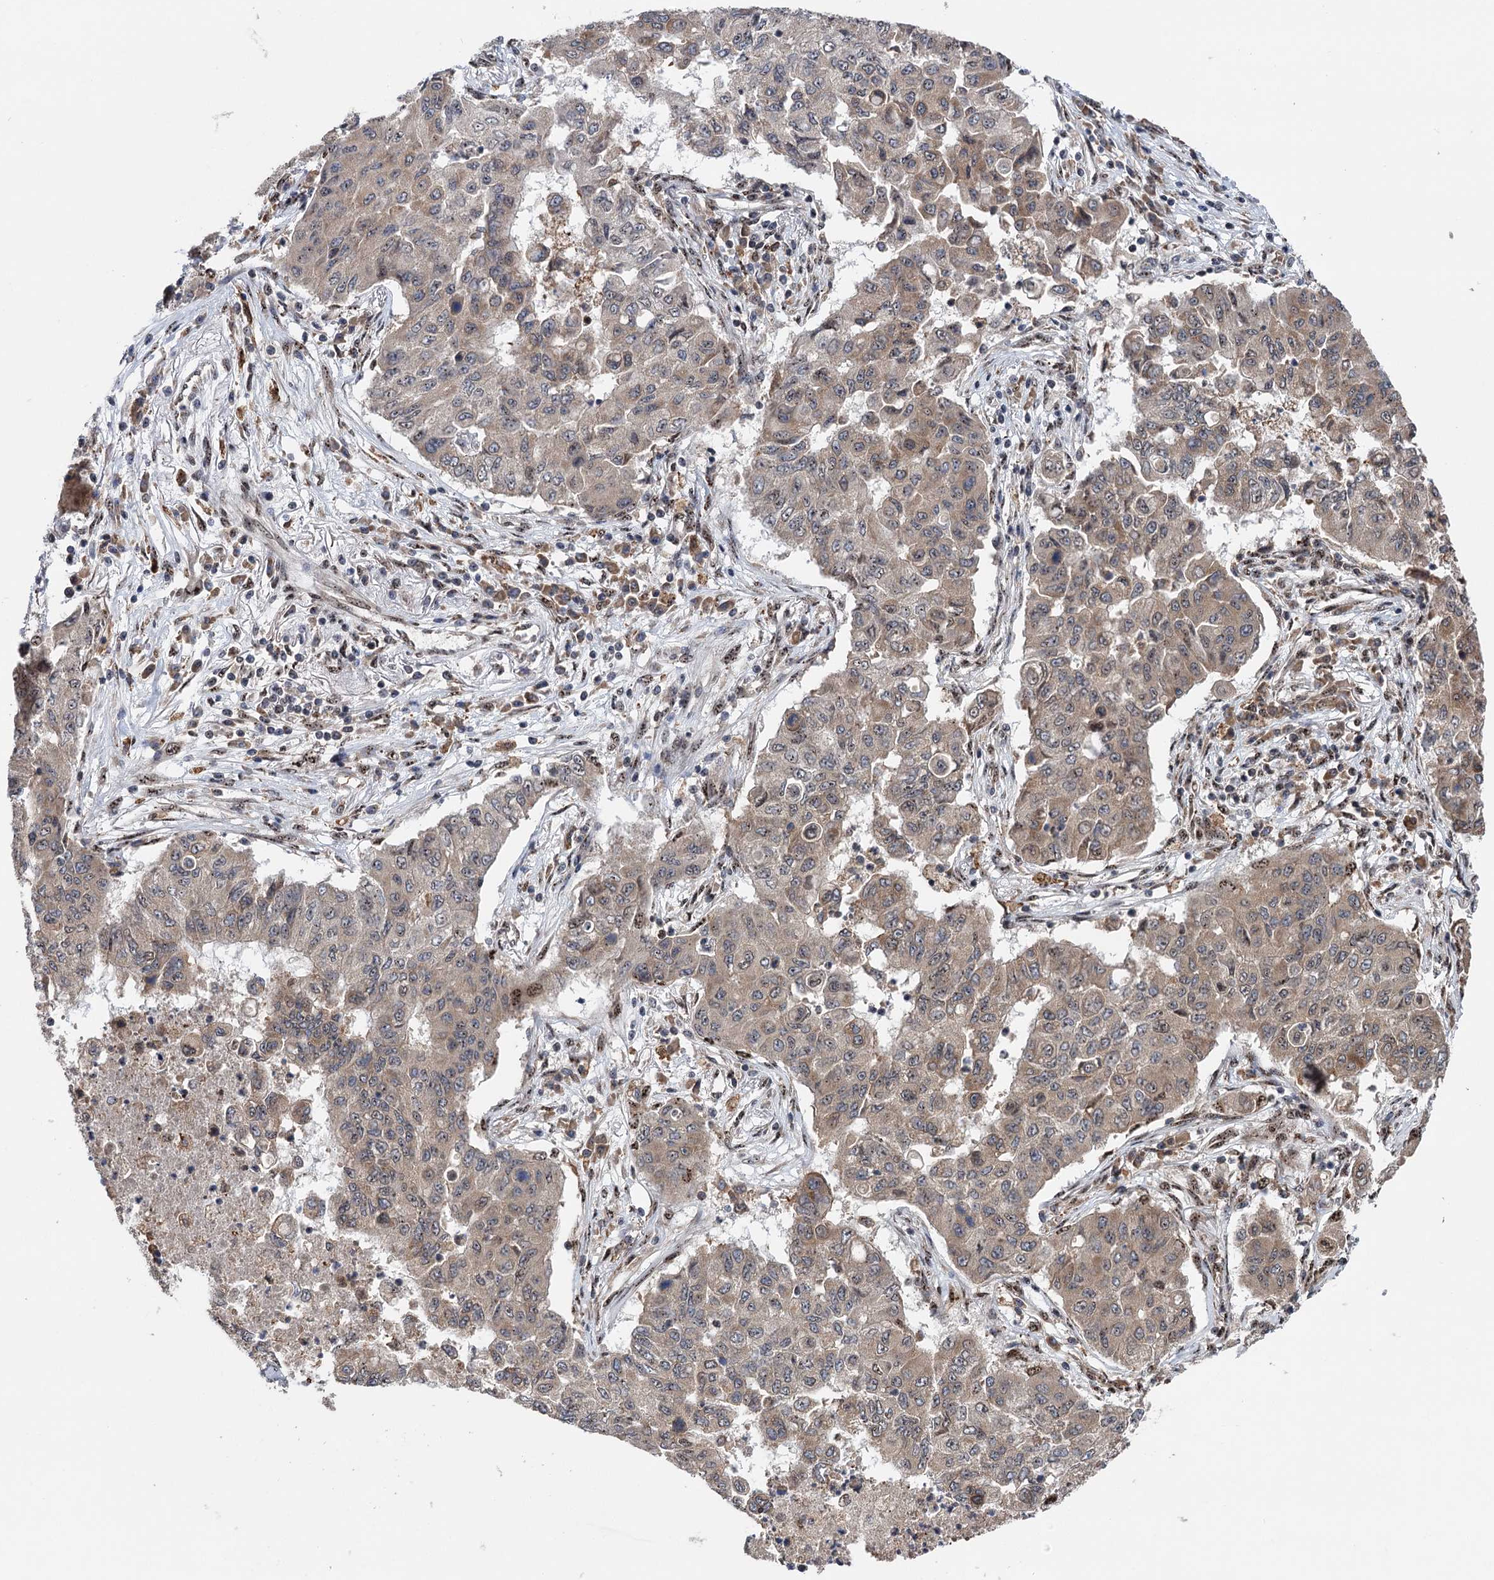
{"staining": {"intensity": "negative", "quantity": "none", "location": "none"}, "tissue": "lung cancer", "cell_type": "Tumor cells", "image_type": "cancer", "snomed": [{"axis": "morphology", "description": "Squamous cell carcinoma, NOS"}, {"axis": "topography", "description": "Lung"}], "caption": "Lung cancer stained for a protein using IHC displays no positivity tumor cells.", "gene": "MESD", "patient": {"sex": "male", "age": 74}}